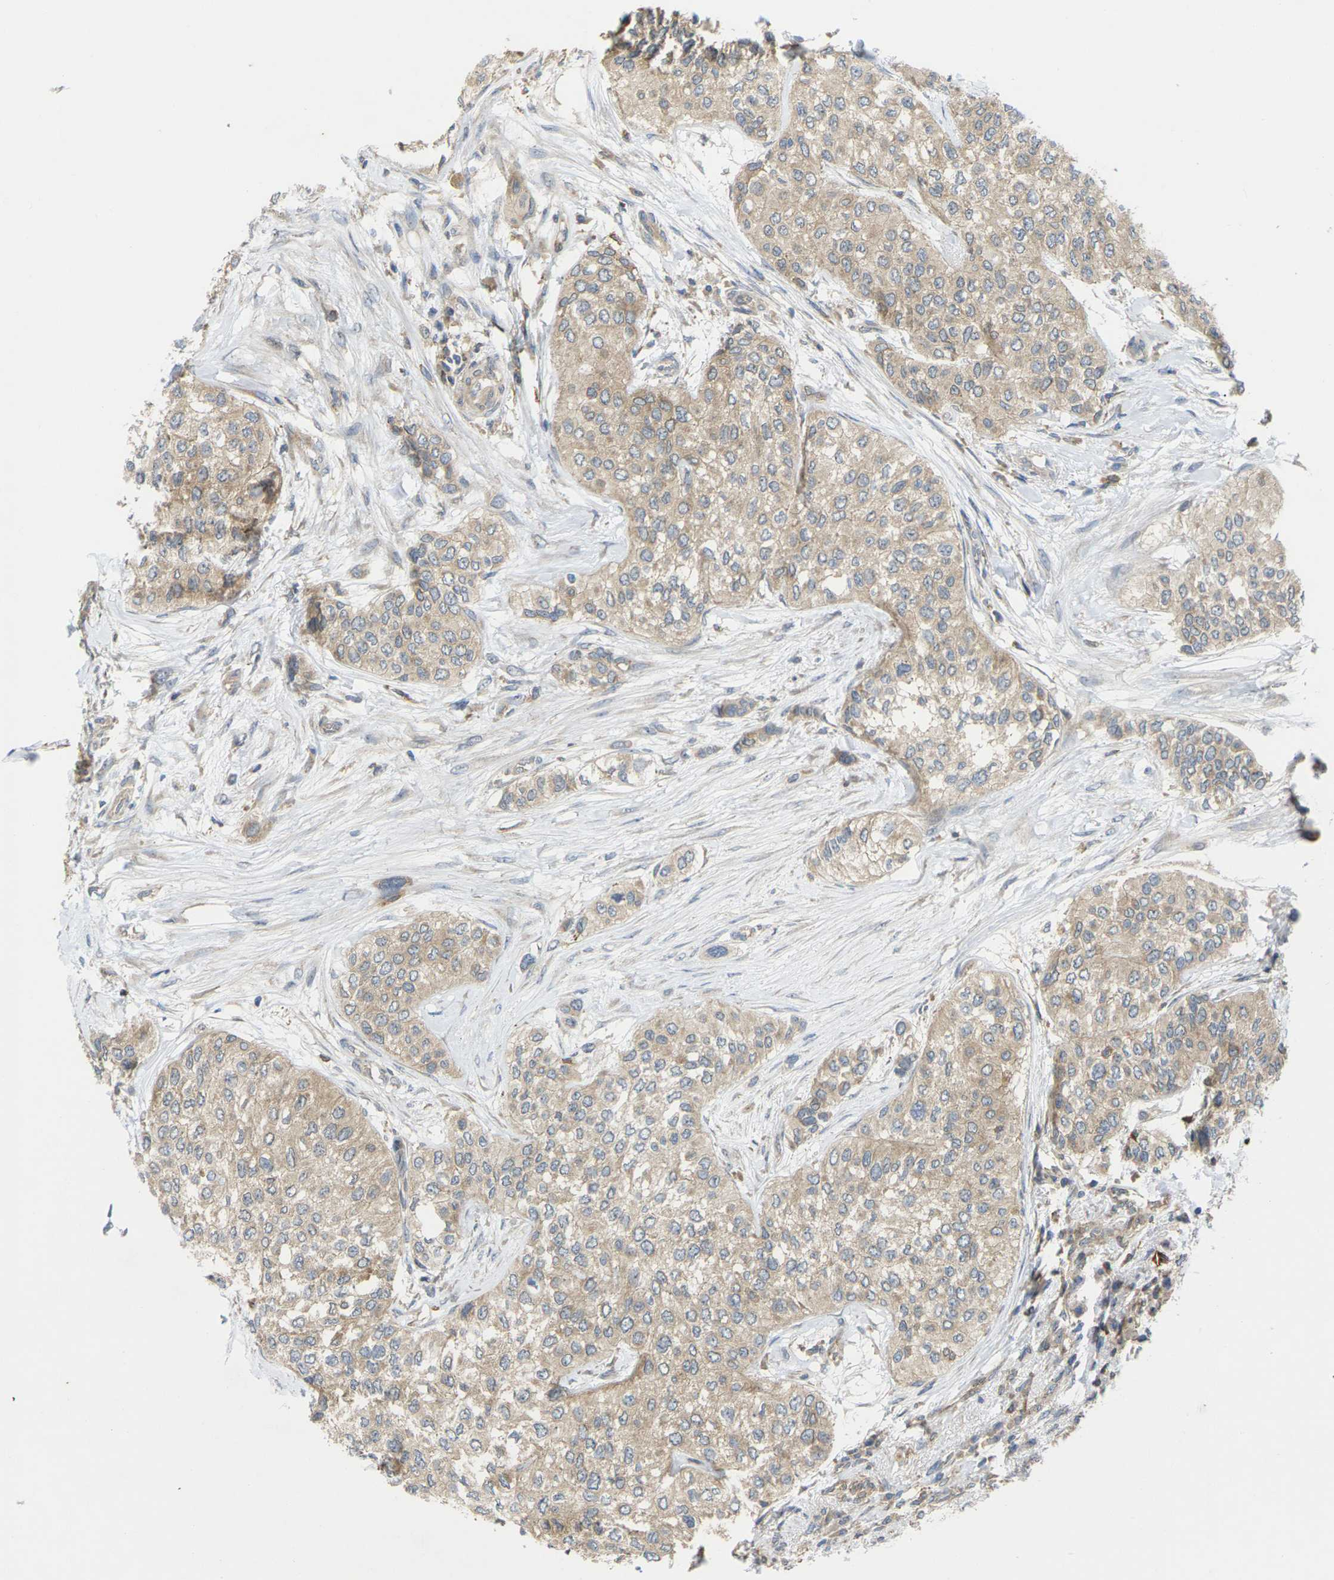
{"staining": {"intensity": "moderate", "quantity": ">75%", "location": "cytoplasmic/membranous"}, "tissue": "urothelial cancer", "cell_type": "Tumor cells", "image_type": "cancer", "snomed": [{"axis": "morphology", "description": "Urothelial carcinoma, High grade"}, {"axis": "topography", "description": "Urinary bladder"}], "caption": "A high-resolution photomicrograph shows immunohistochemistry (IHC) staining of high-grade urothelial carcinoma, which reveals moderate cytoplasmic/membranous staining in about >75% of tumor cells.", "gene": "TIAM1", "patient": {"sex": "female", "age": 56}}